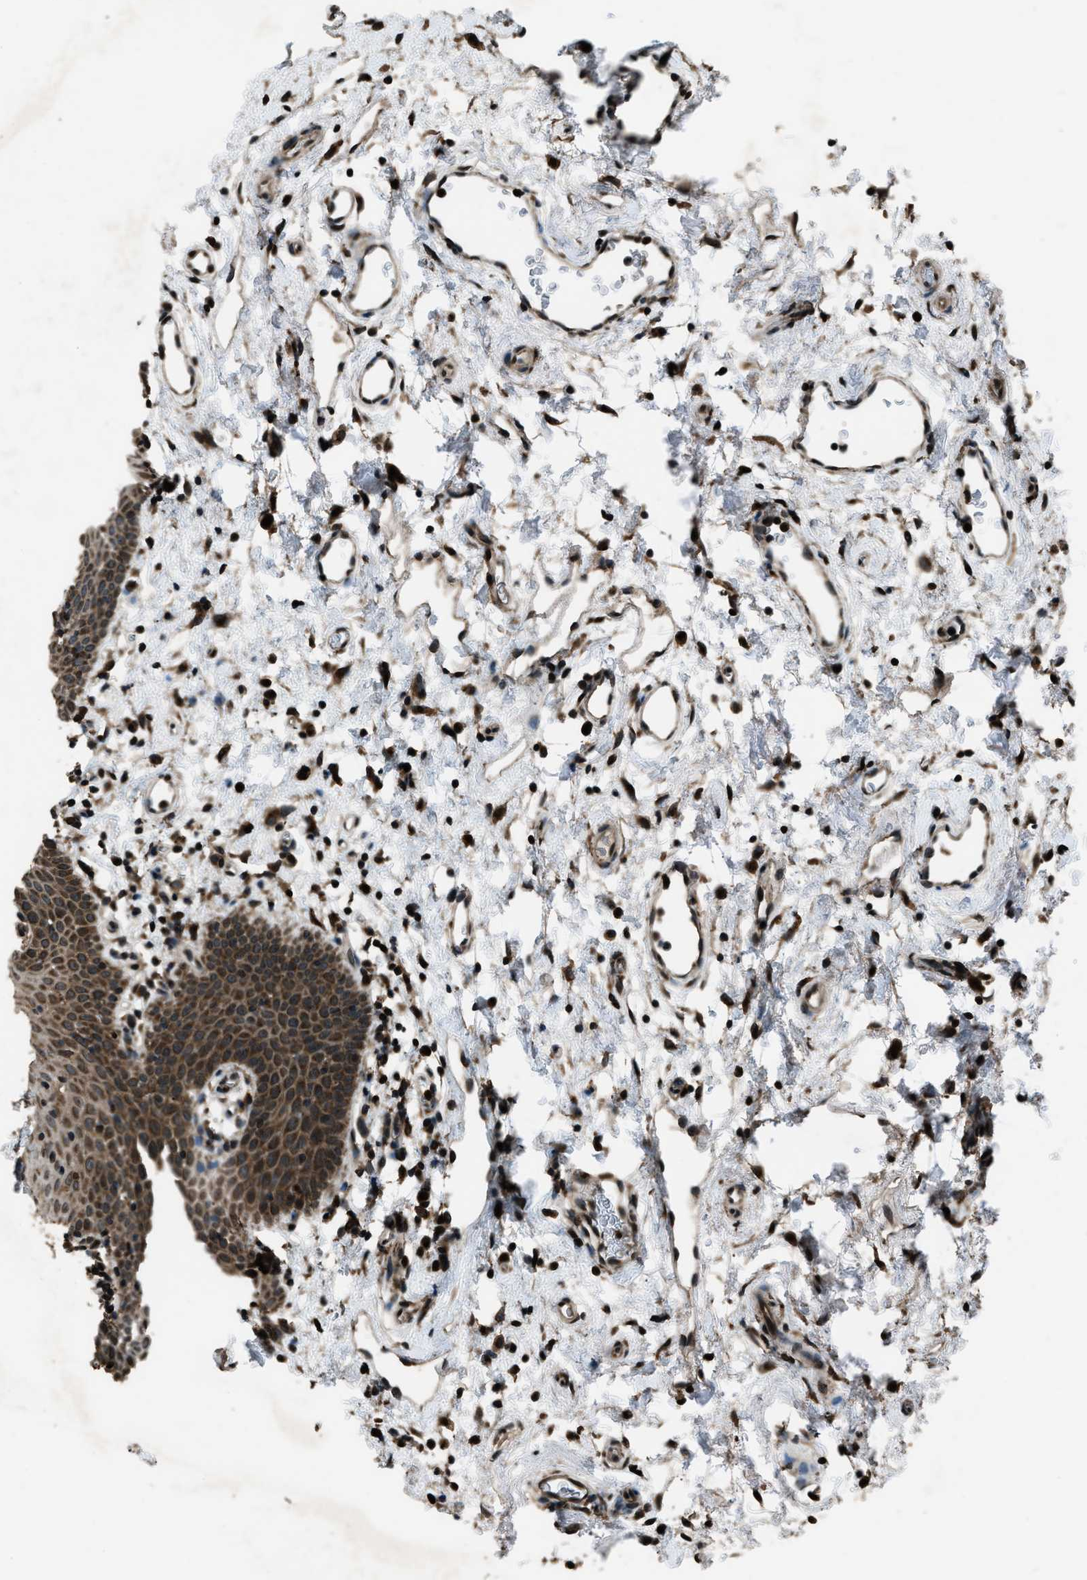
{"staining": {"intensity": "moderate", "quantity": "25%-75%", "location": "cytoplasmic/membranous"}, "tissue": "oral mucosa", "cell_type": "Squamous epithelial cells", "image_type": "normal", "snomed": [{"axis": "morphology", "description": "Normal tissue, NOS"}, {"axis": "topography", "description": "Oral tissue"}], "caption": "Immunohistochemical staining of benign oral mucosa exhibits 25%-75% levels of moderate cytoplasmic/membranous protein positivity in about 25%-75% of squamous epithelial cells.", "gene": "TRIM4", "patient": {"sex": "male", "age": 66}}